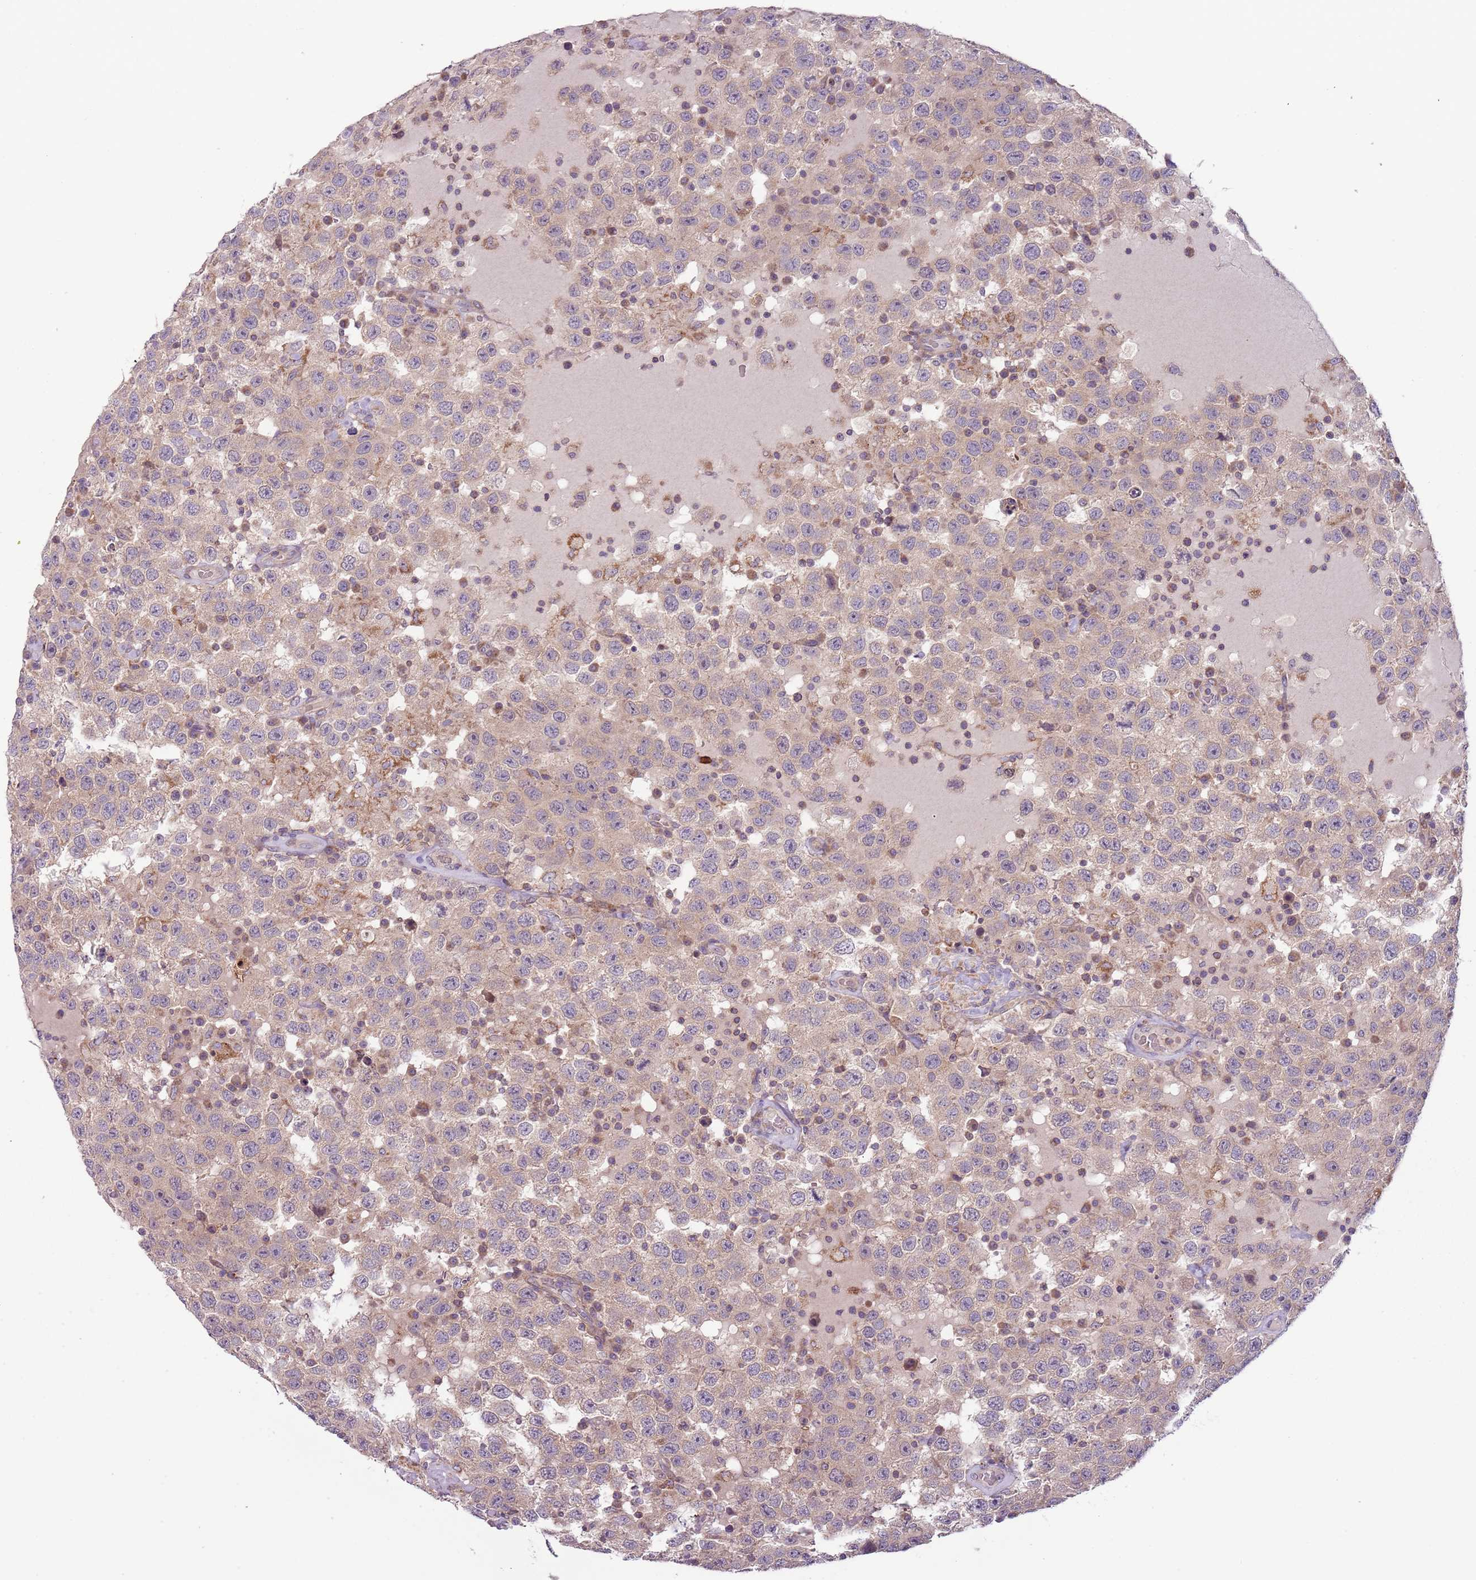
{"staining": {"intensity": "weak", "quantity": "25%-75%", "location": "cytoplasmic/membranous"}, "tissue": "testis cancer", "cell_type": "Tumor cells", "image_type": "cancer", "snomed": [{"axis": "morphology", "description": "Seminoma, NOS"}, {"axis": "topography", "description": "Testis"}], "caption": "Immunohistochemistry (IHC) of human seminoma (testis) shows low levels of weak cytoplasmic/membranous expression in about 25%-75% of tumor cells.", "gene": "DTD2", "patient": {"sex": "male", "age": 41}}